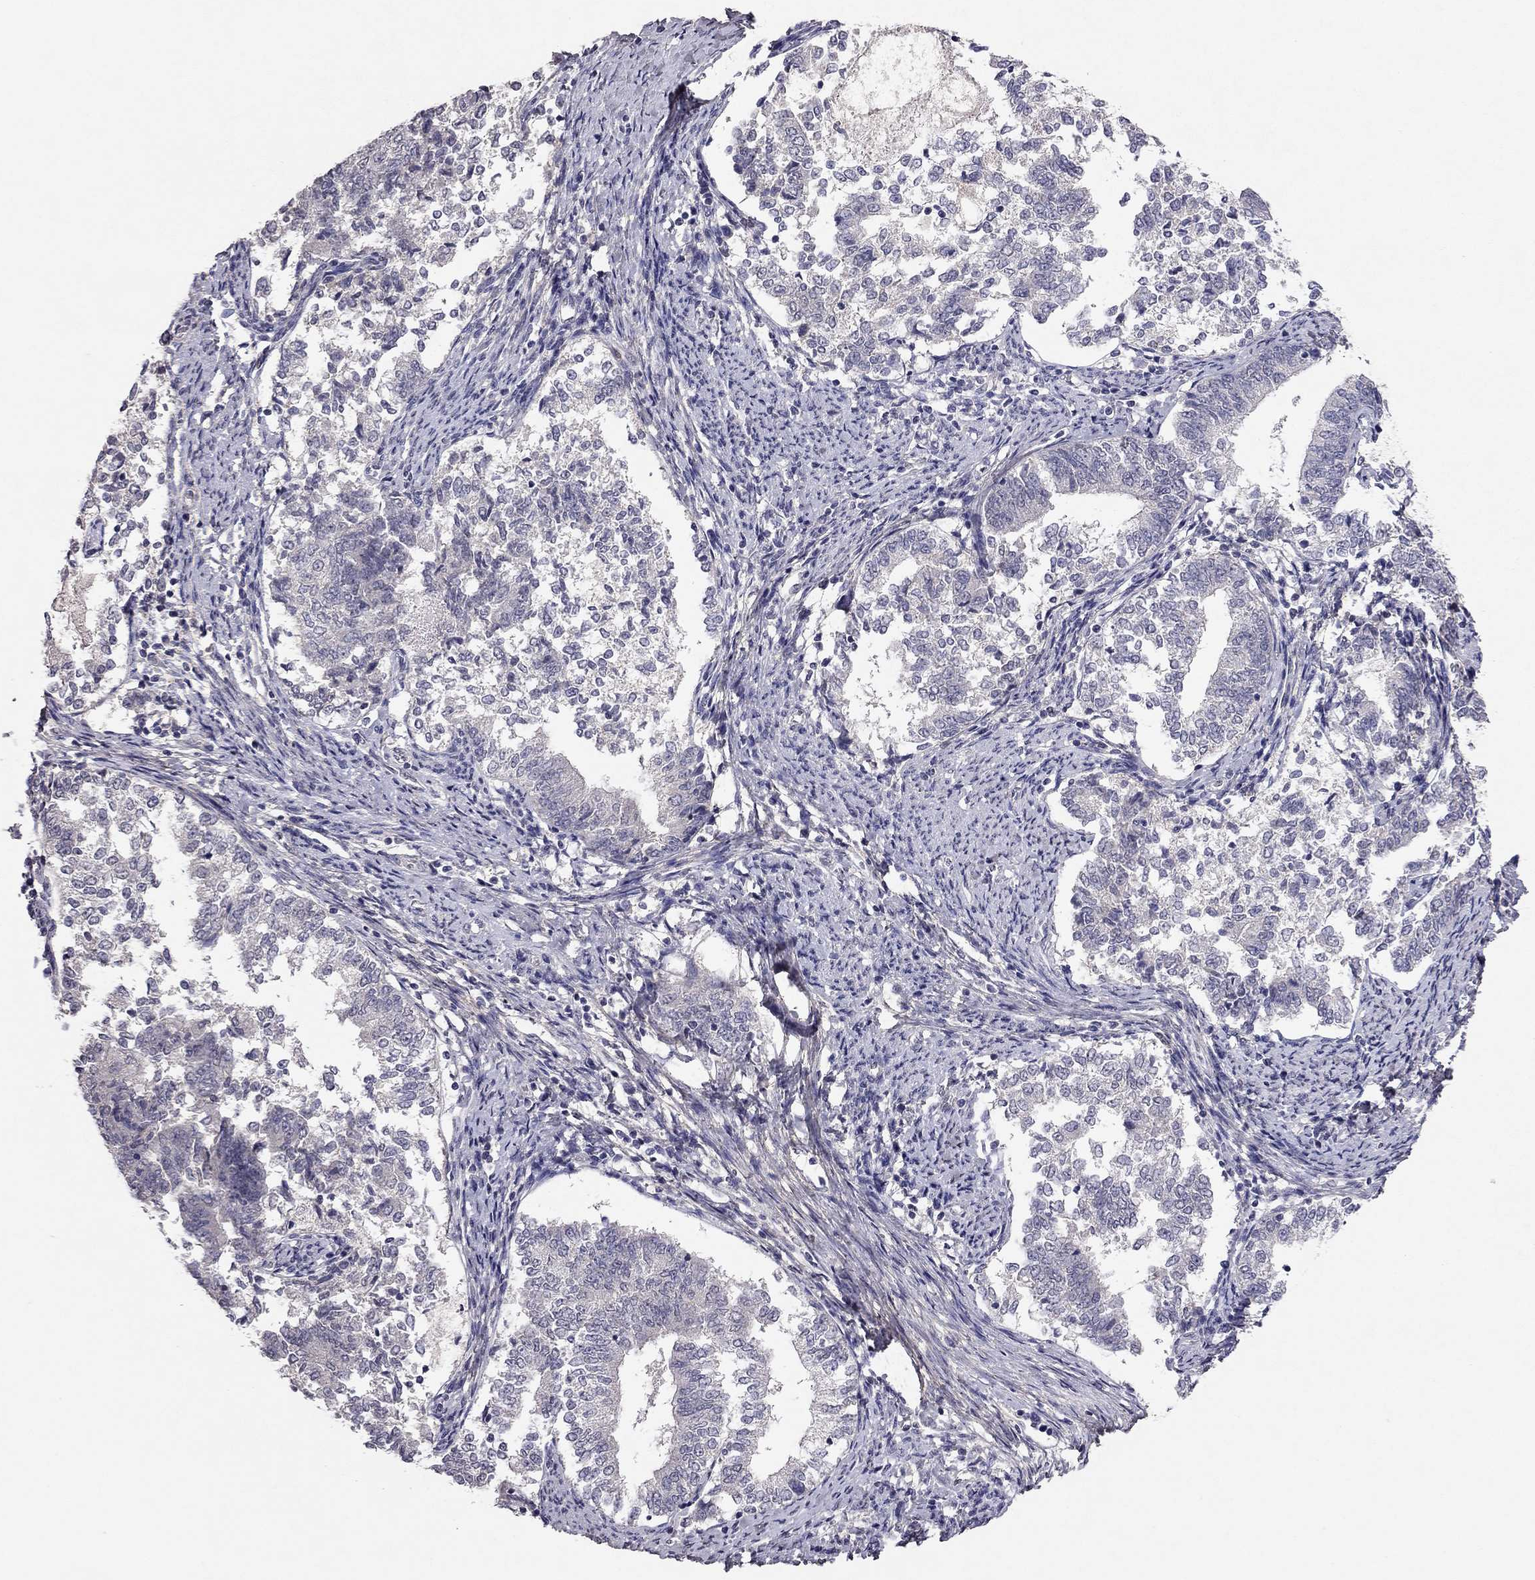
{"staining": {"intensity": "negative", "quantity": "none", "location": "none"}, "tissue": "endometrial cancer", "cell_type": "Tumor cells", "image_type": "cancer", "snomed": [{"axis": "morphology", "description": "Adenocarcinoma, NOS"}, {"axis": "topography", "description": "Endometrium"}], "caption": "A high-resolution micrograph shows immunohistochemistry (IHC) staining of endometrial cancer (adenocarcinoma), which shows no significant expression in tumor cells.", "gene": "ESR2", "patient": {"sex": "female", "age": 65}}